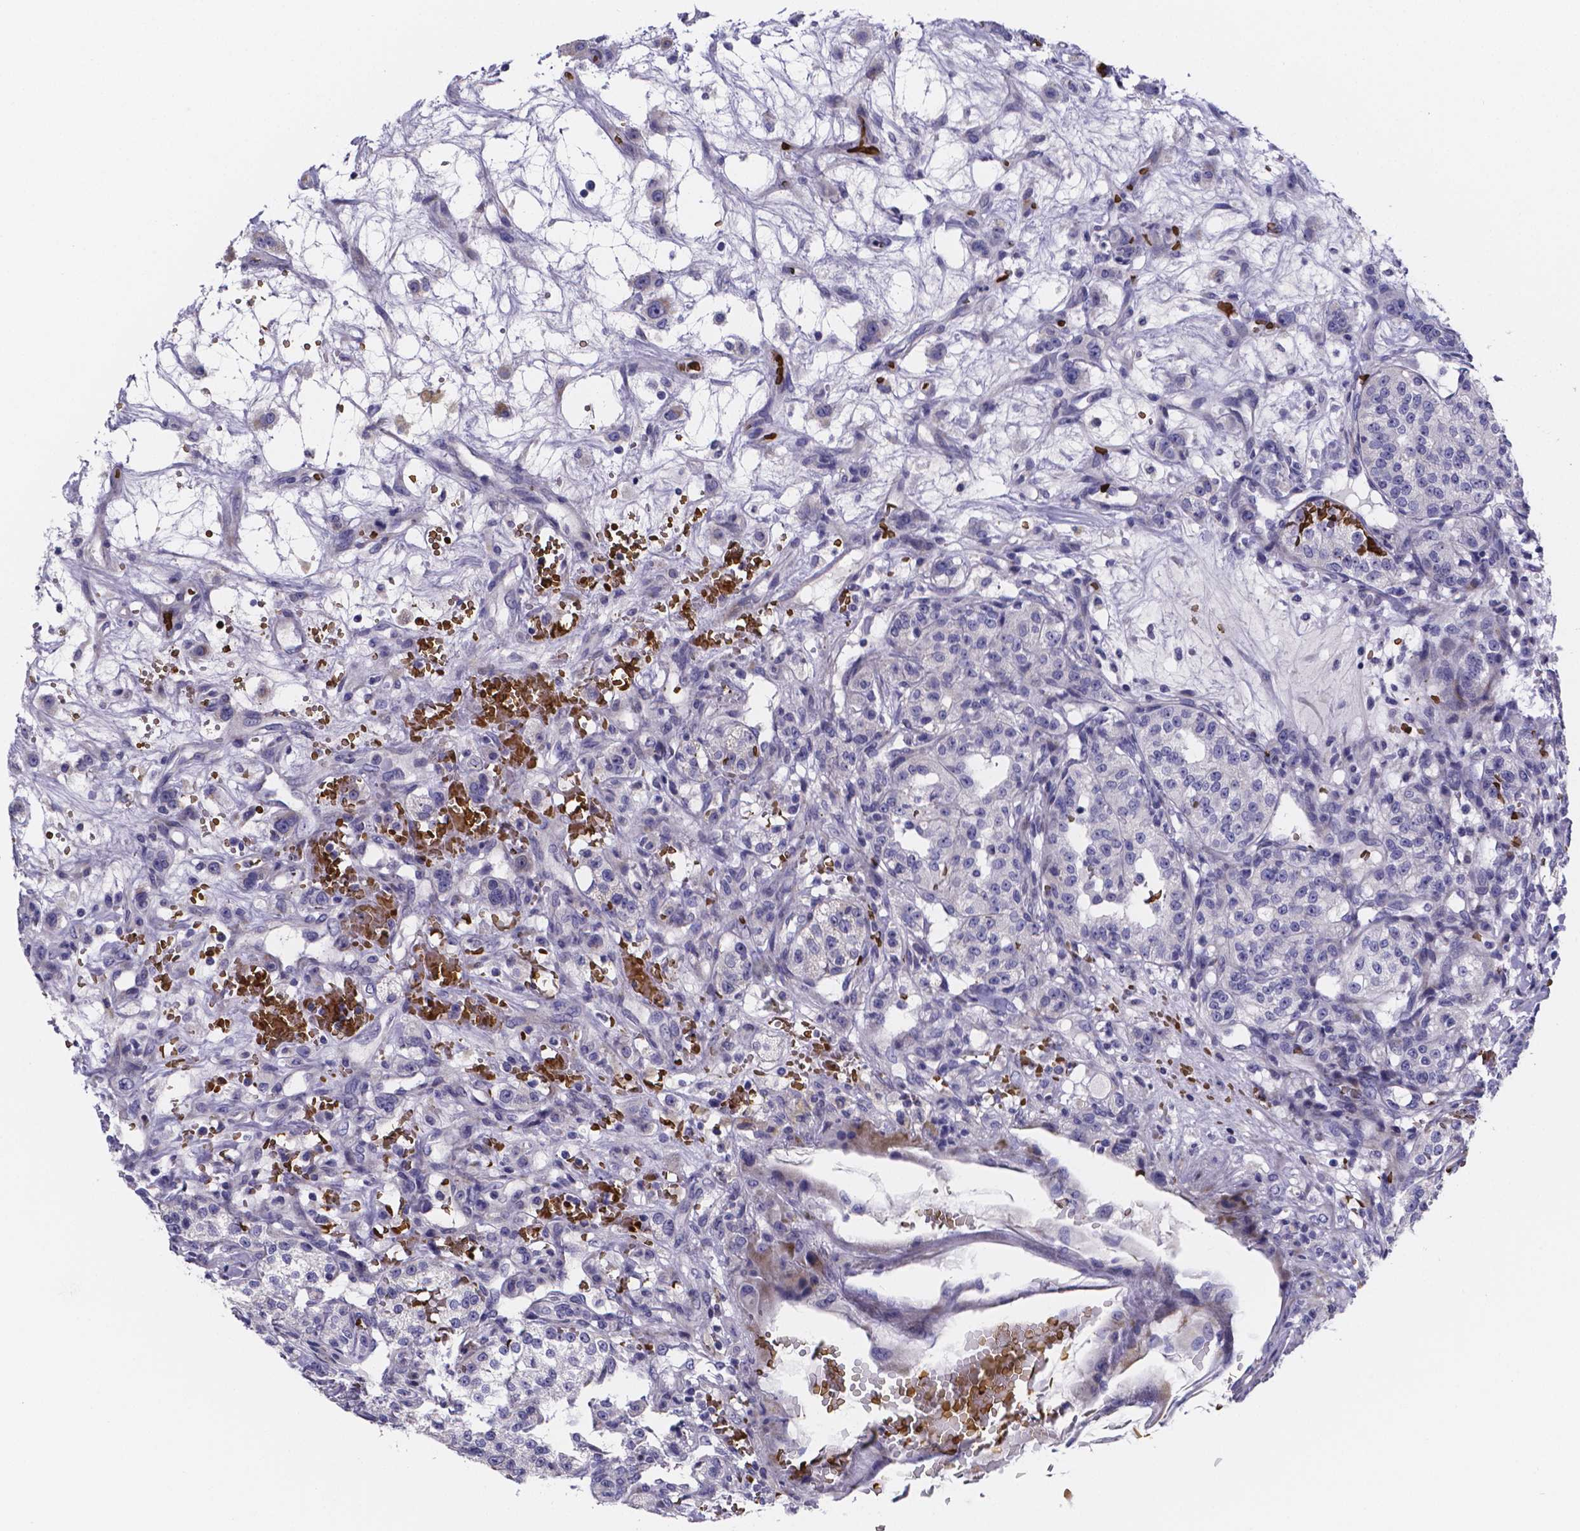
{"staining": {"intensity": "negative", "quantity": "none", "location": "none"}, "tissue": "renal cancer", "cell_type": "Tumor cells", "image_type": "cancer", "snomed": [{"axis": "morphology", "description": "Adenocarcinoma, NOS"}, {"axis": "topography", "description": "Kidney"}], "caption": "High magnification brightfield microscopy of renal cancer stained with DAB (3,3'-diaminobenzidine) (brown) and counterstained with hematoxylin (blue): tumor cells show no significant staining. (Immunohistochemistry (ihc), brightfield microscopy, high magnification).", "gene": "GABRA3", "patient": {"sex": "female", "age": 63}}